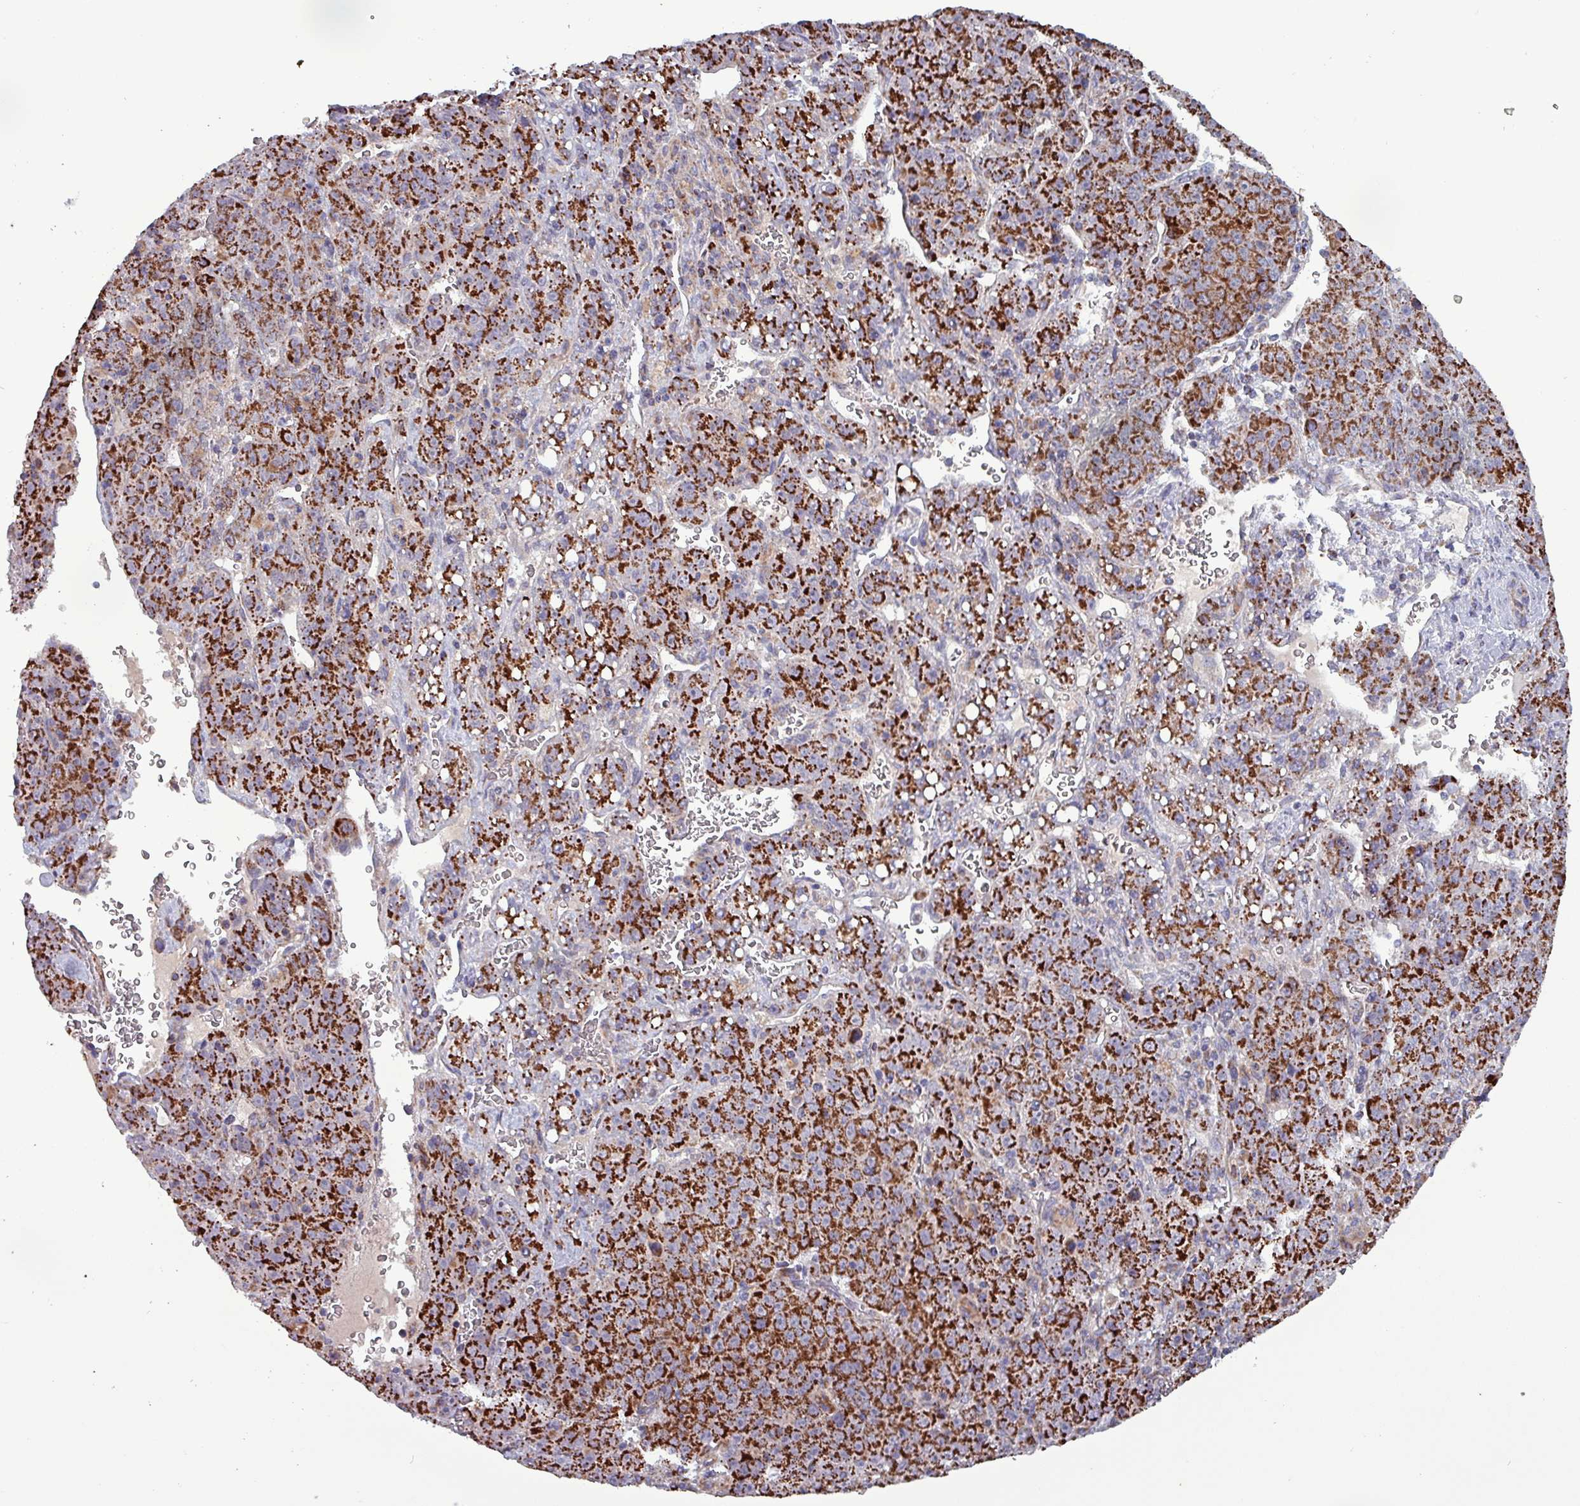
{"staining": {"intensity": "strong", "quantity": ">75%", "location": "cytoplasmic/membranous"}, "tissue": "liver cancer", "cell_type": "Tumor cells", "image_type": "cancer", "snomed": [{"axis": "morphology", "description": "Carcinoma, Hepatocellular, NOS"}, {"axis": "topography", "description": "Liver"}], "caption": "DAB (3,3'-diaminobenzidine) immunohistochemical staining of human liver cancer (hepatocellular carcinoma) exhibits strong cytoplasmic/membranous protein positivity in approximately >75% of tumor cells.", "gene": "ZNF322", "patient": {"sex": "female", "age": 53}}